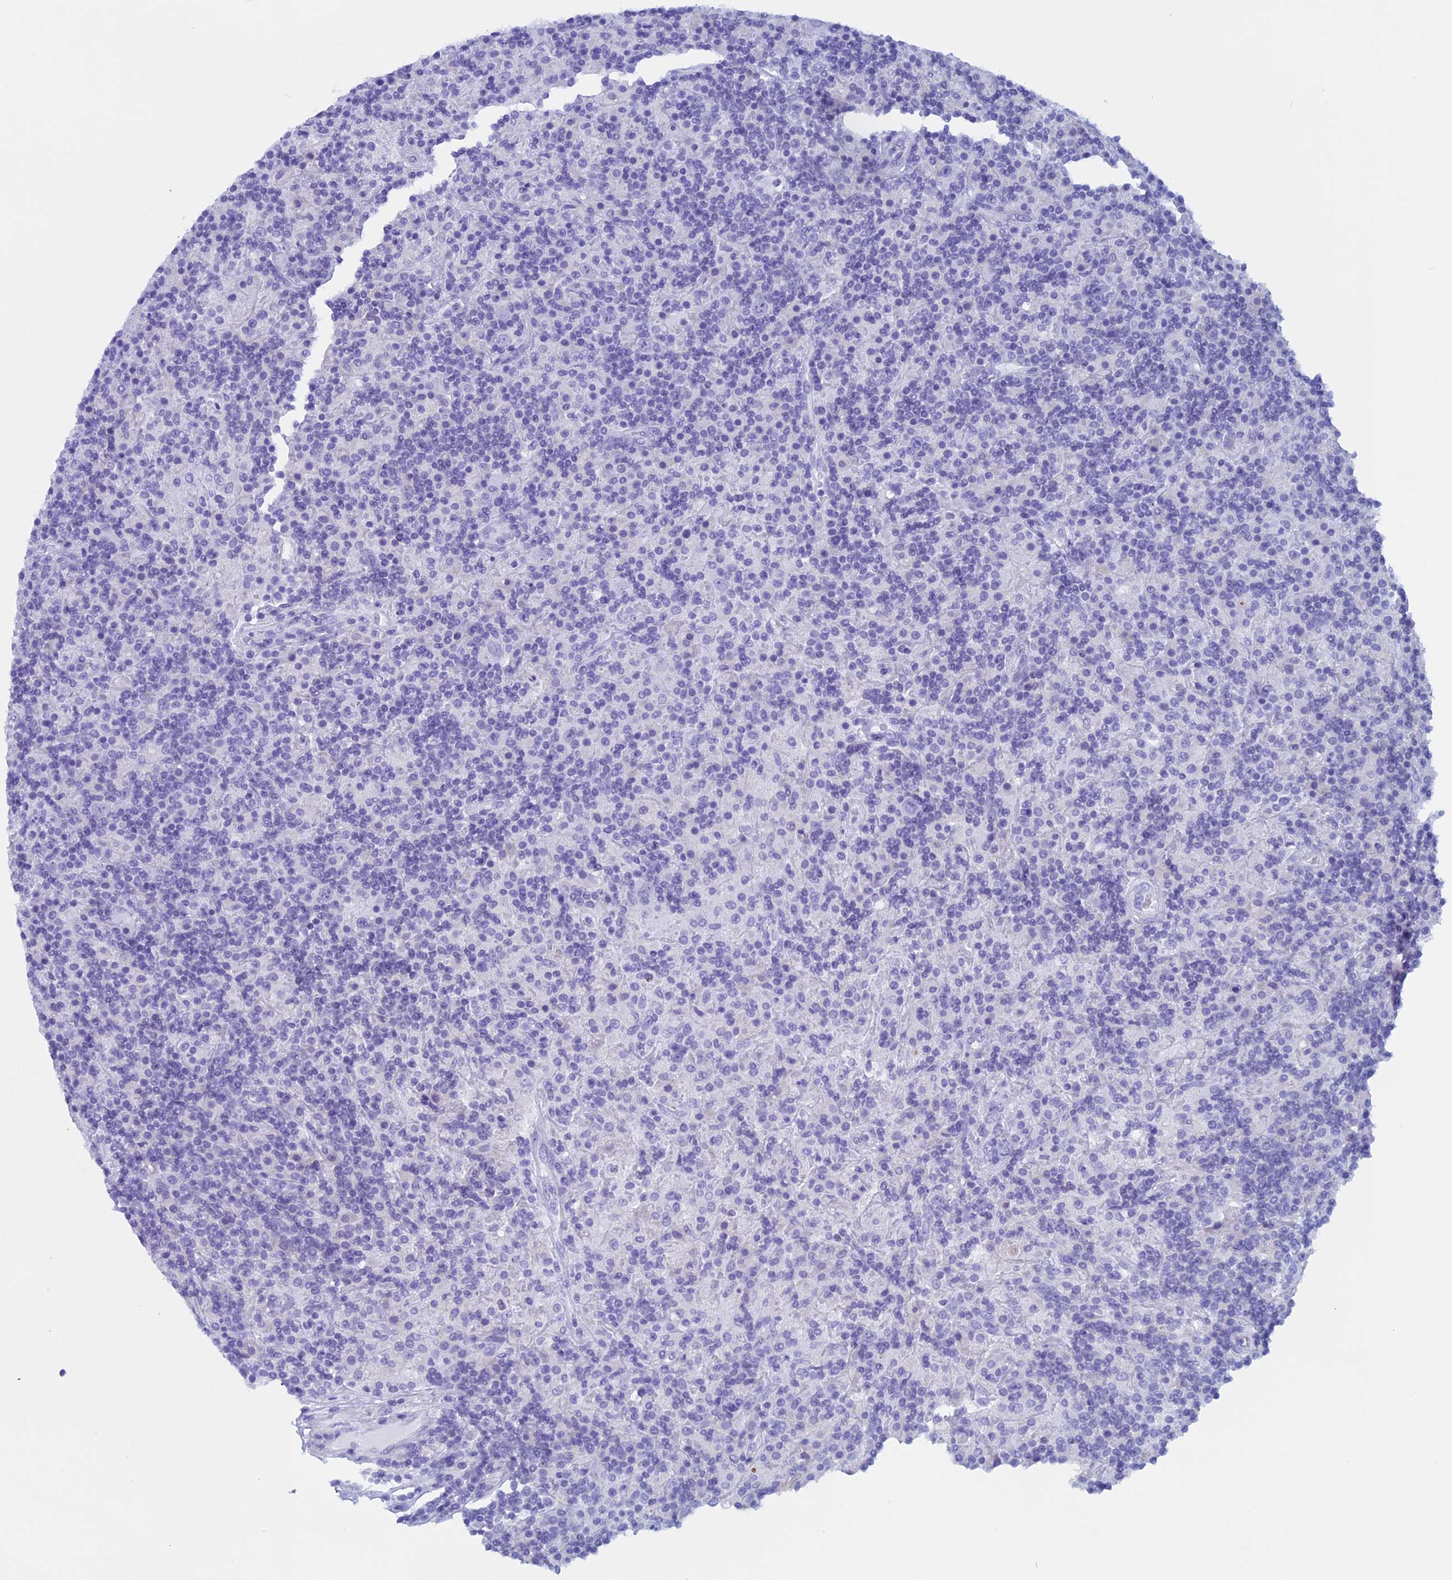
{"staining": {"intensity": "negative", "quantity": "none", "location": "none"}, "tissue": "lymphoma", "cell_type": "Tumor cells", "image_type": "cancer", "snomed": [{"axis": "morphology", "description": "Hodgkin's disease, NOS"}, {"axis": "topography", "description": "Lymph node"}], "caption": "Immunohistochemistry (IHC) image of lymphoma stained for a protein (brown), which demonstrates no expression in tumor cells. (DAB (3,3'-diaminobenzidine) immunohistochemistry (IHC), high magnification).", "gene": "FAM169A", "patient": {"sex": "male", "age": 70}}